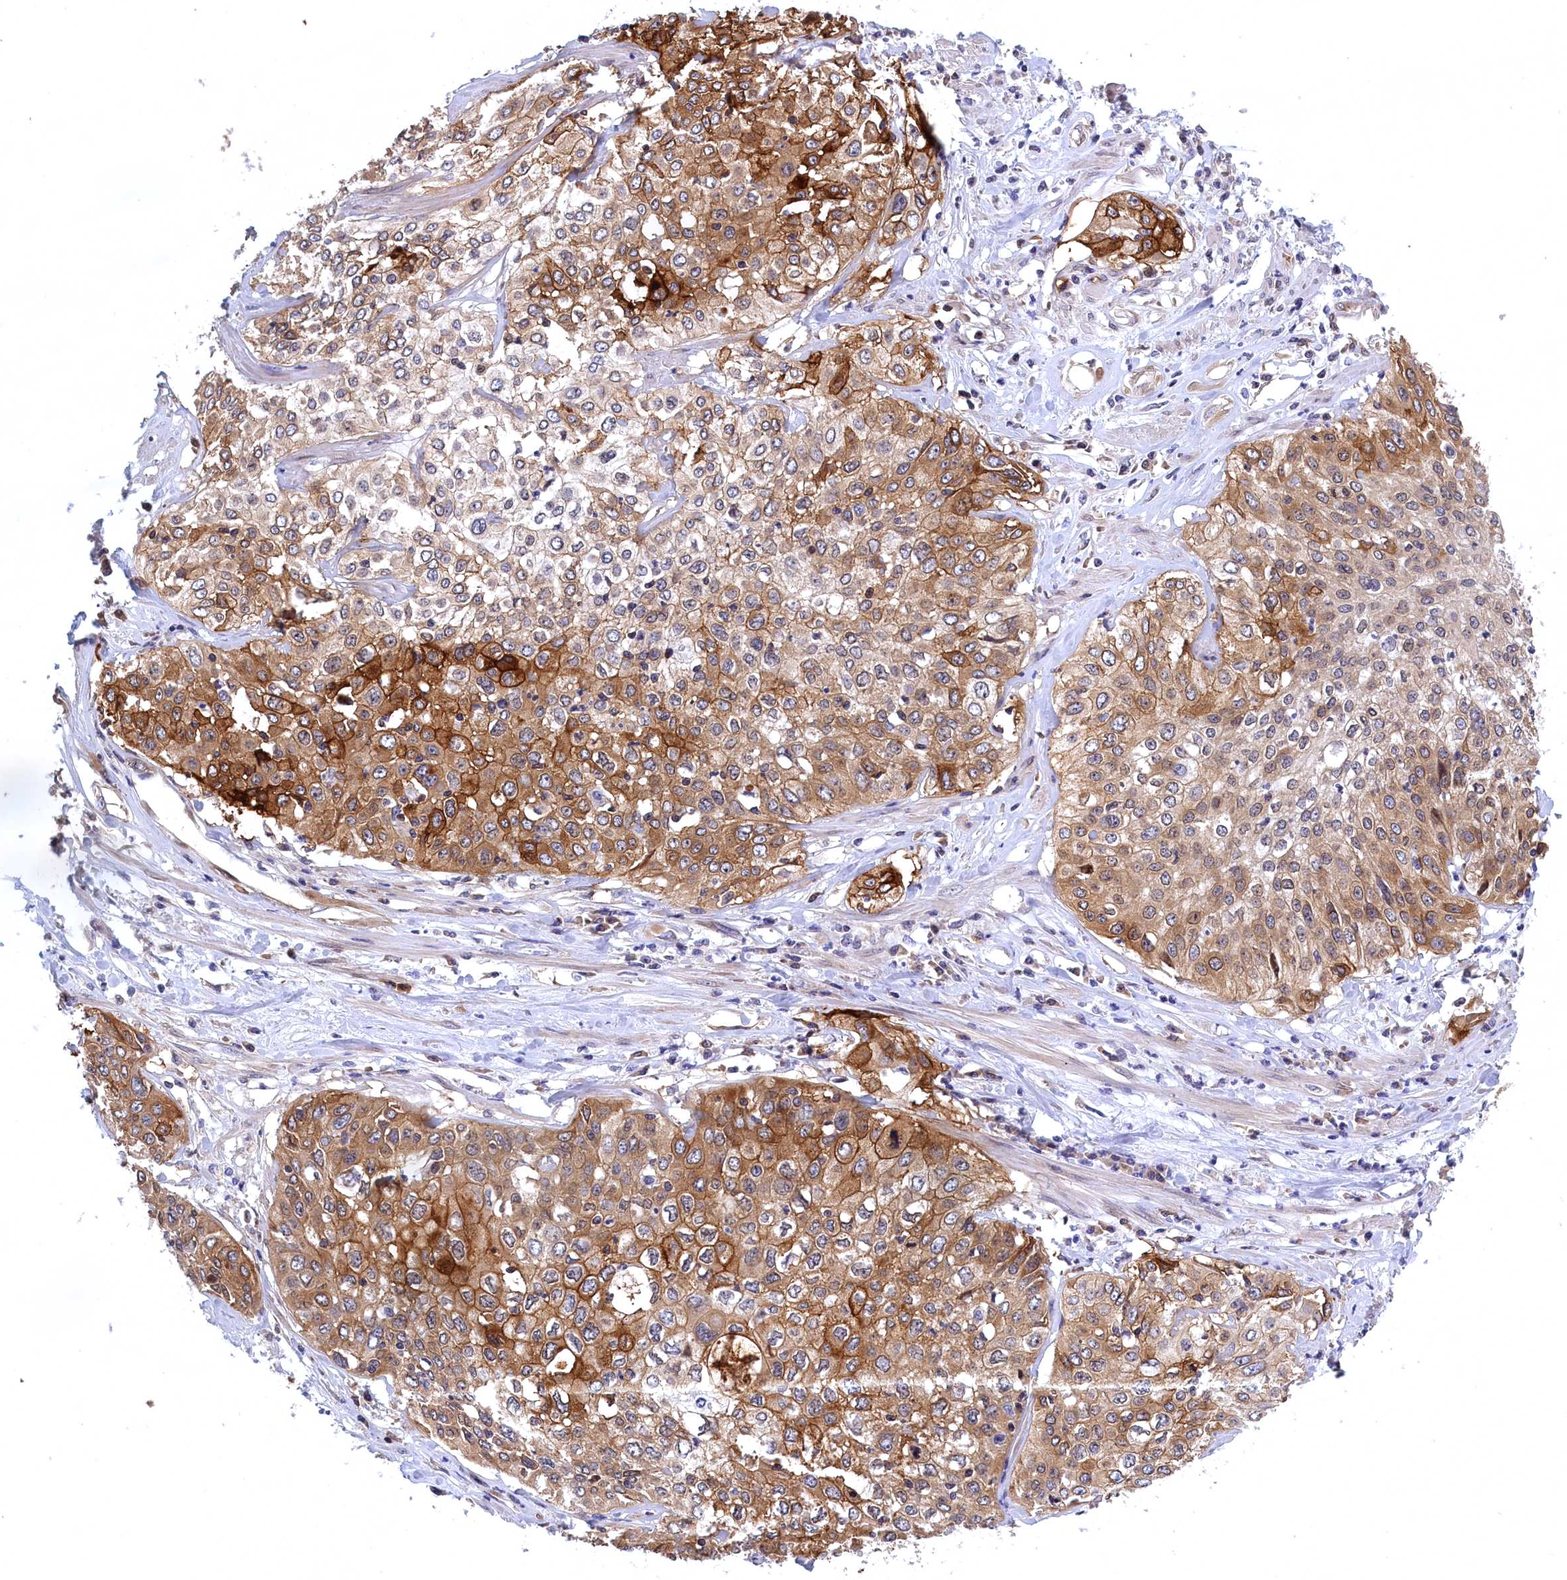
{"staining": {"intensity": "moderate", "quantity": ">75%", "location": "cytoplasmic/membranous"}, "tissue": "cervical cancer", "cell_type": "Tumor cells", "image_type": "cancer", "snomed": [{"axis": "morphology", "description": "Squamous cell carcinoma, NOS"}, {"axis": "topography", "description": "Cervix"}], "caption": "IHC histopathology image of cervical squamous cell carcinoma stained for a protein (brown), which exhibits medium levels of moderate cytoplasmic/membranous positivity in approximately >75% of tumor cells.", "gene": "NAA10", "patient": {"sex": "female", "age": 31}}